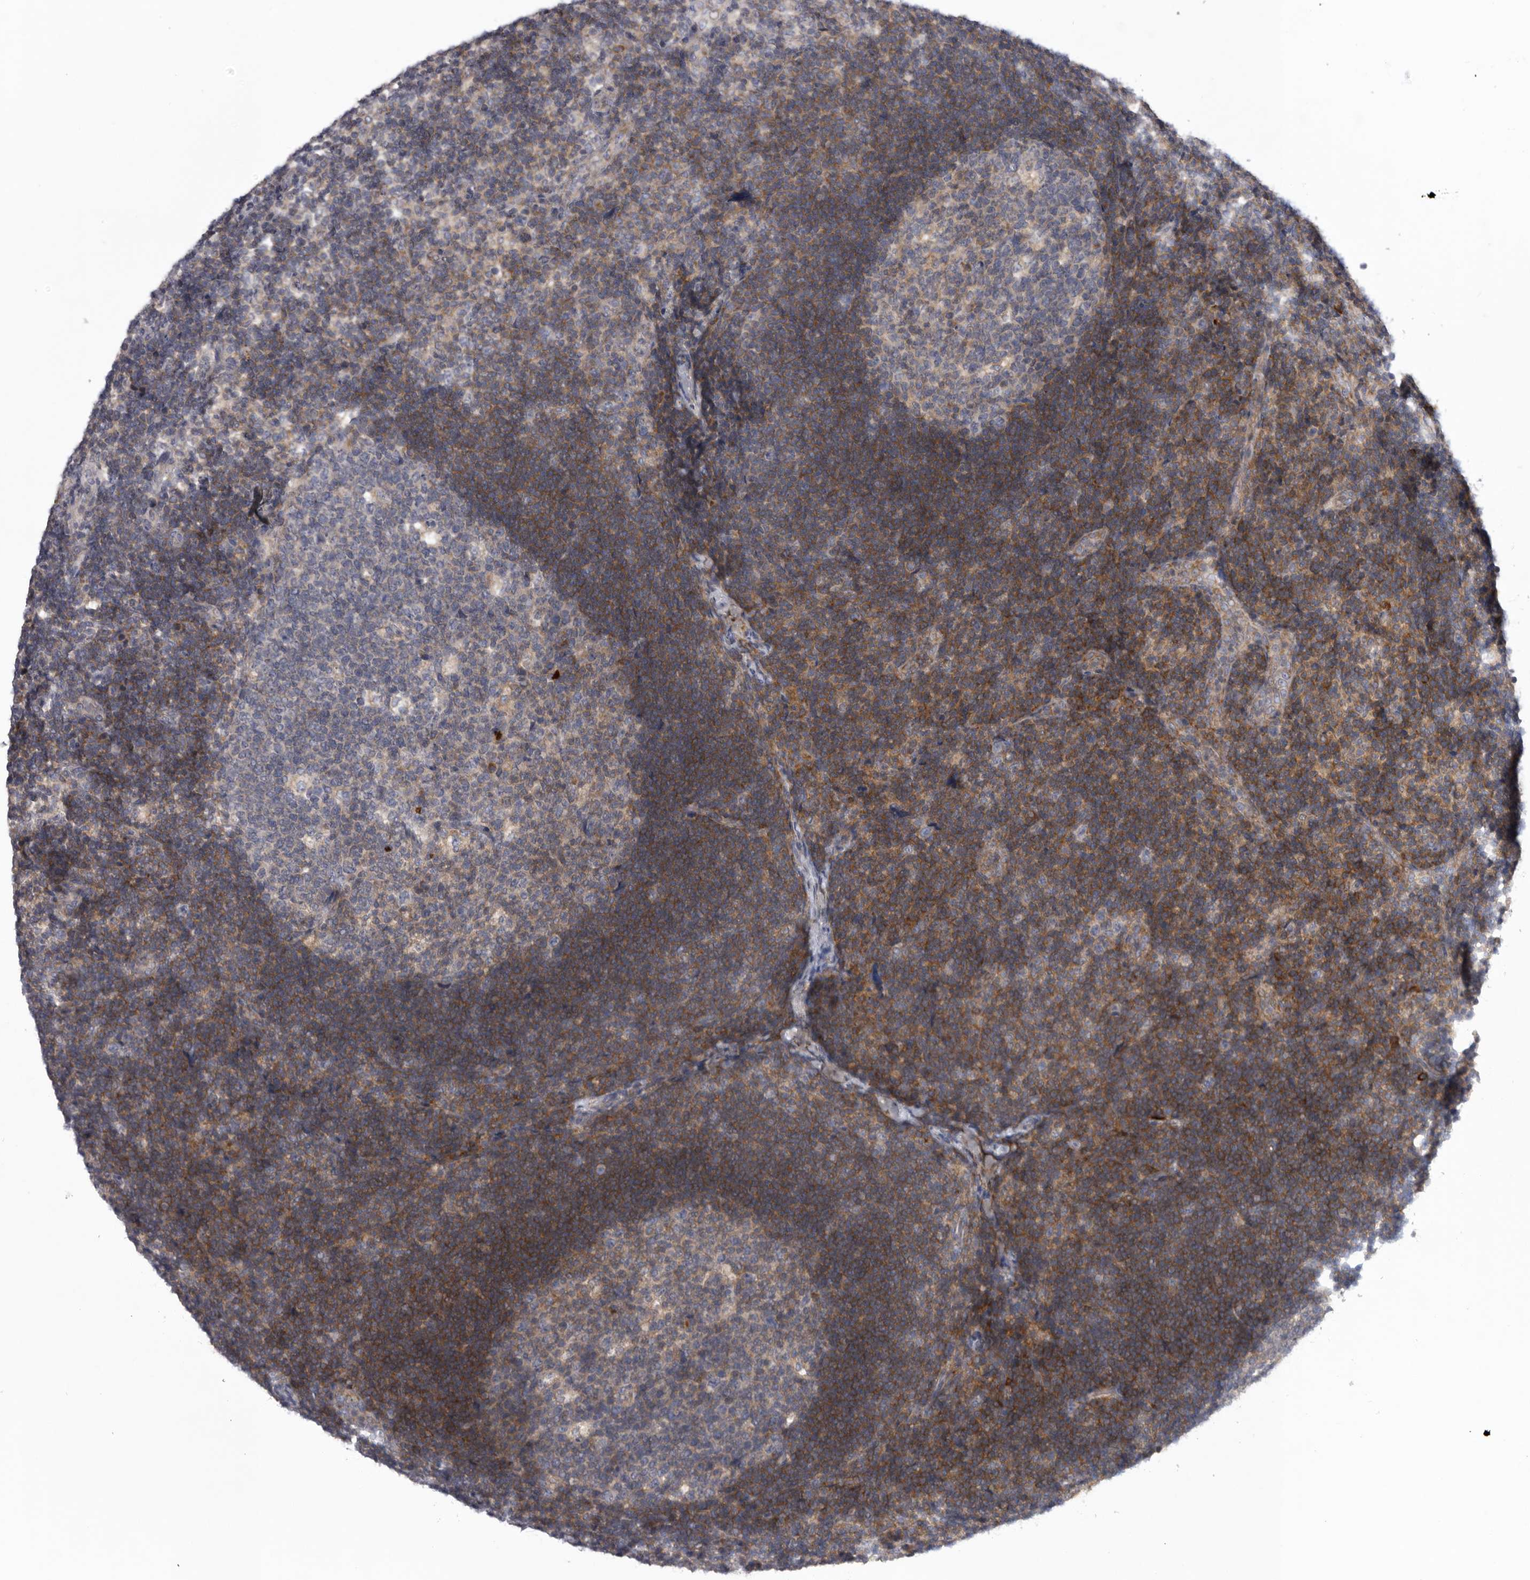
{"staining": {"intensity": "weak", "quantity": "25%-75%", "location": "cytoplasmic/membranous"}, "tissue": "lymph node", "cell_type": "Germinal center cells", "image_type": "normal", "snomed": [{"axis": "morphology", "description": "Normal tissue, NOS"}, {"axis": "topography", "description": "Lymph node"}], "caption": "Immunohistochemical staining of unremarkable human lymph node demonstrates low levels of weak cytoplasmic/membranous expression in approximately 25%-75% of germinal center cells. (DAB = brown stain, brightfield microscopy at high magnification).", "gene": "USP24", "patient": {"sex": "female", "age": 22}}